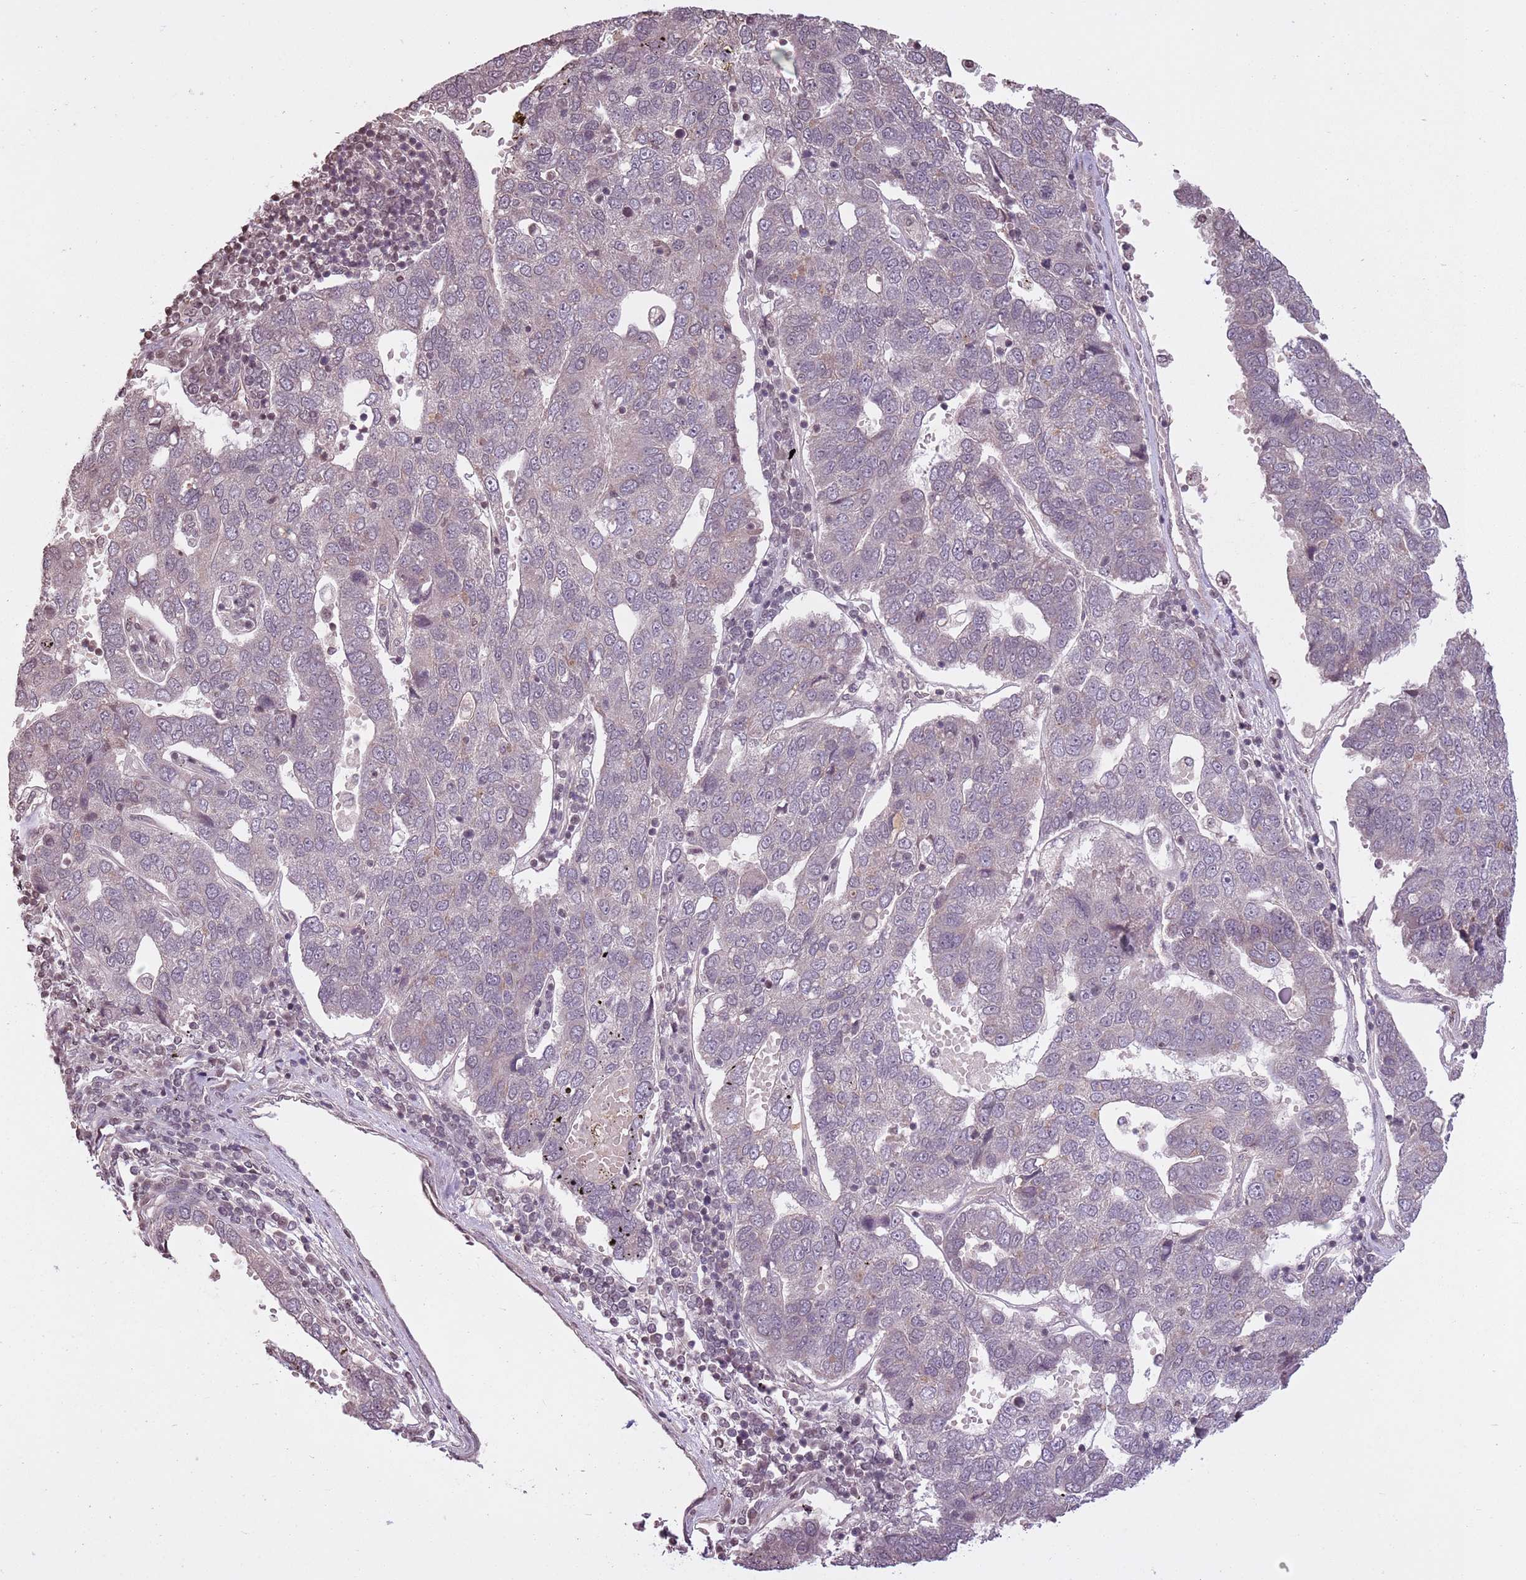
{"staining": {"intensity": "weak", "quantity": "<25%", "location": "cytoplasmic/membranous"}, "tissue": "pancreatic cancer", "cell_type": "Tumor cells", "image_type": "cancer", "snomed": [{"axis": "morphology", "description": "Adenocarcinoma, NOS"}, {"axis": "topography", "description": "Pancreas"}], "caption": "This is a histopathology image of IHC staining of pancreatic adenocarcinoma, which shows no positivity in tumor cells. (DAB (3,3'-diaminobenzidine) immunohistochemistry (IHC) with hematoxylin counter stain).", "gene": "CAPN9", "patient": {"sex": "female", "age": 61}}